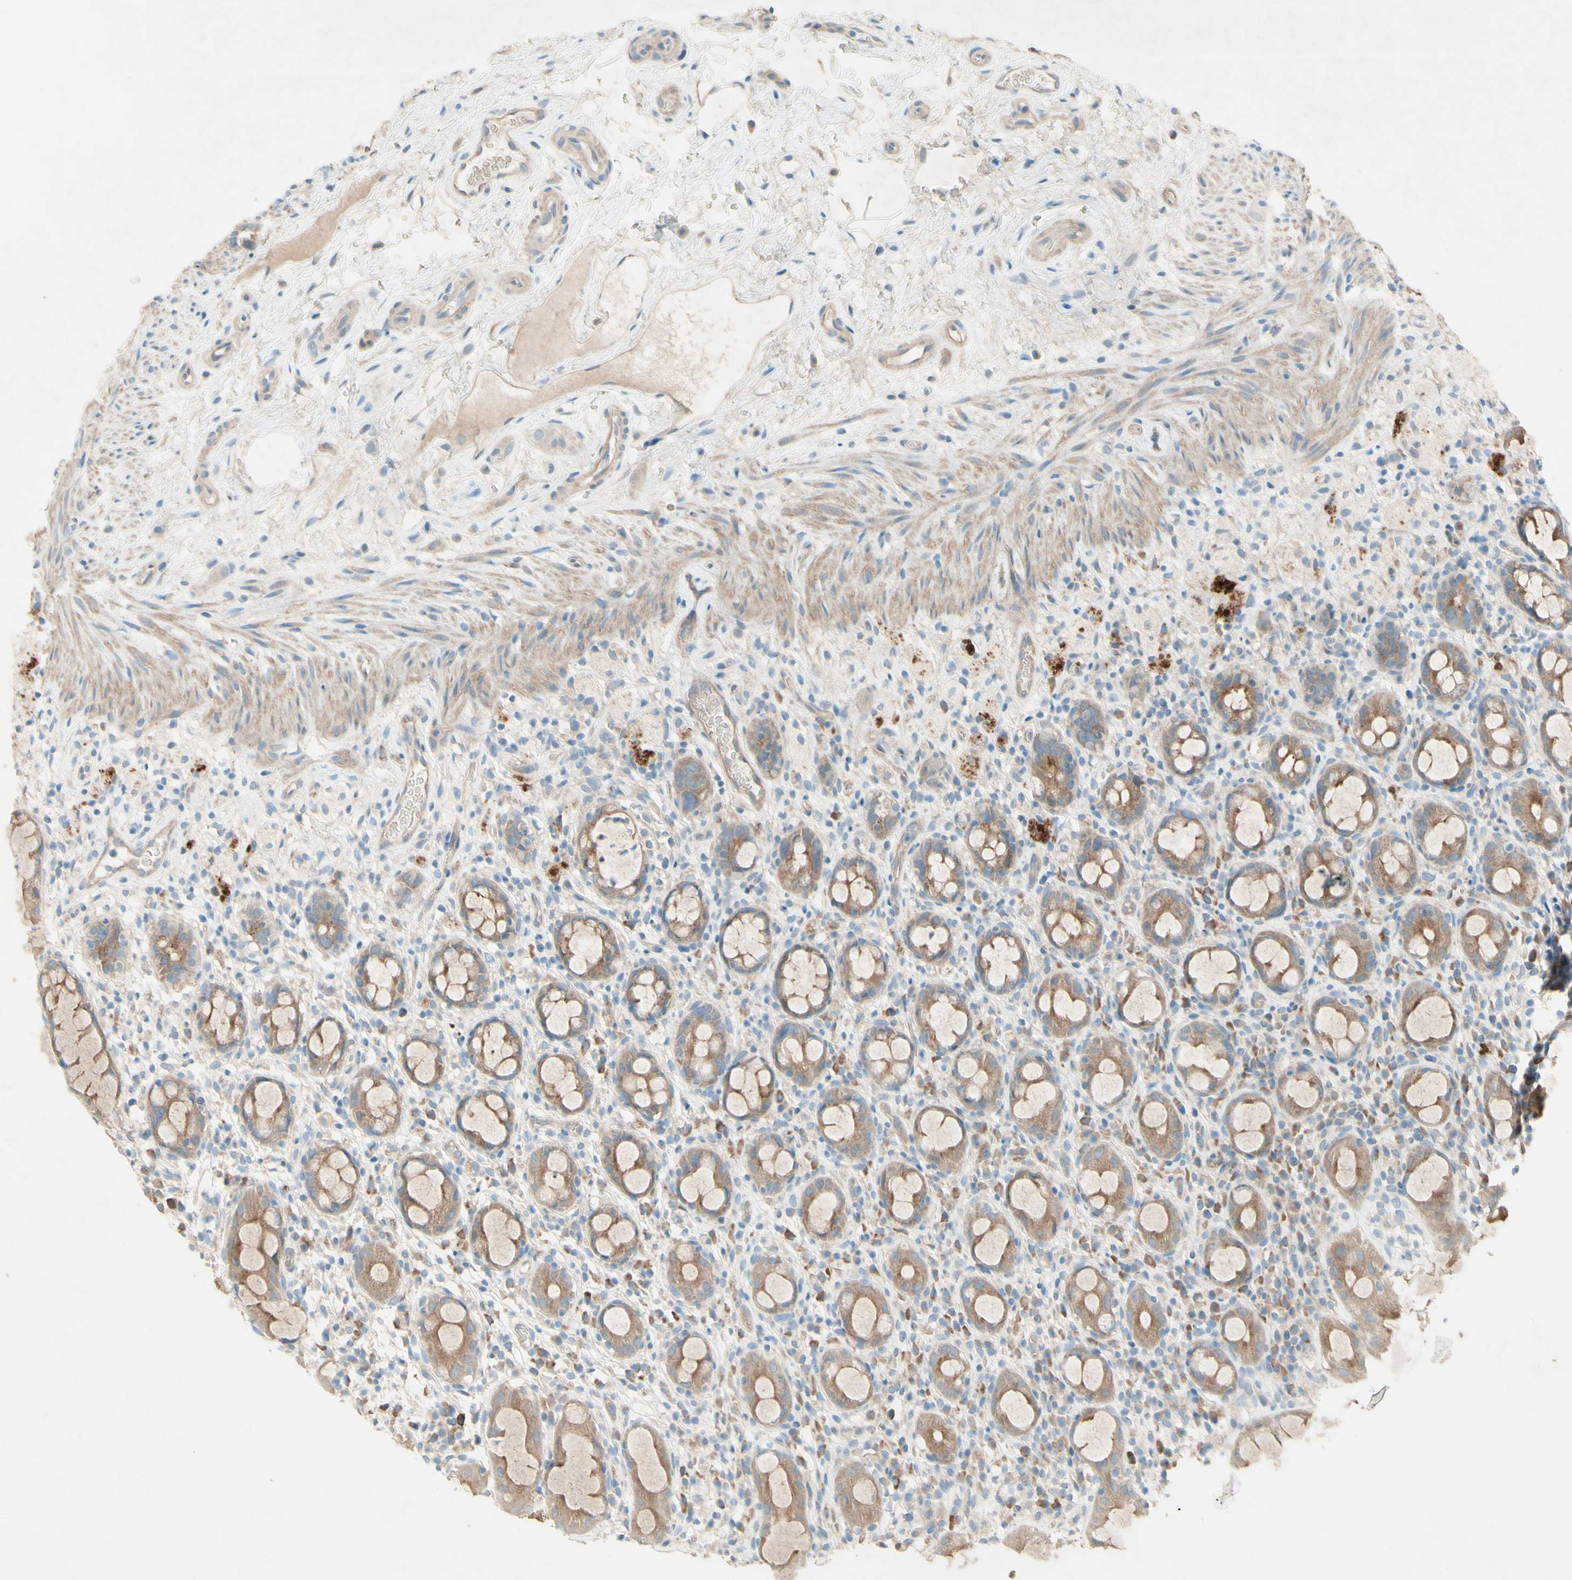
{"staining": {"intensity": "moderate", "quantity": ">75%", "location": "cytoplasmic/membranous"}, "tissue": "rectum", "cell_type": "Glandular cells", "image_type": "normal", "snomed": [{"axis": "morphology", "description": "Normal tissue, NOS"}, {"axis": "topography", "description": "Rectum"}], "caption": "Protein analysis of normal rectum shows moderate cytoplasmic/membranous positivity in approximately >75% of glandular cells. Using DAB (brown) and hematoxylin (blue) stains, captured at high magnification using brightfield microscopy.", "gene": "IL2", "patient": {"sex": "male", "age": 44}}